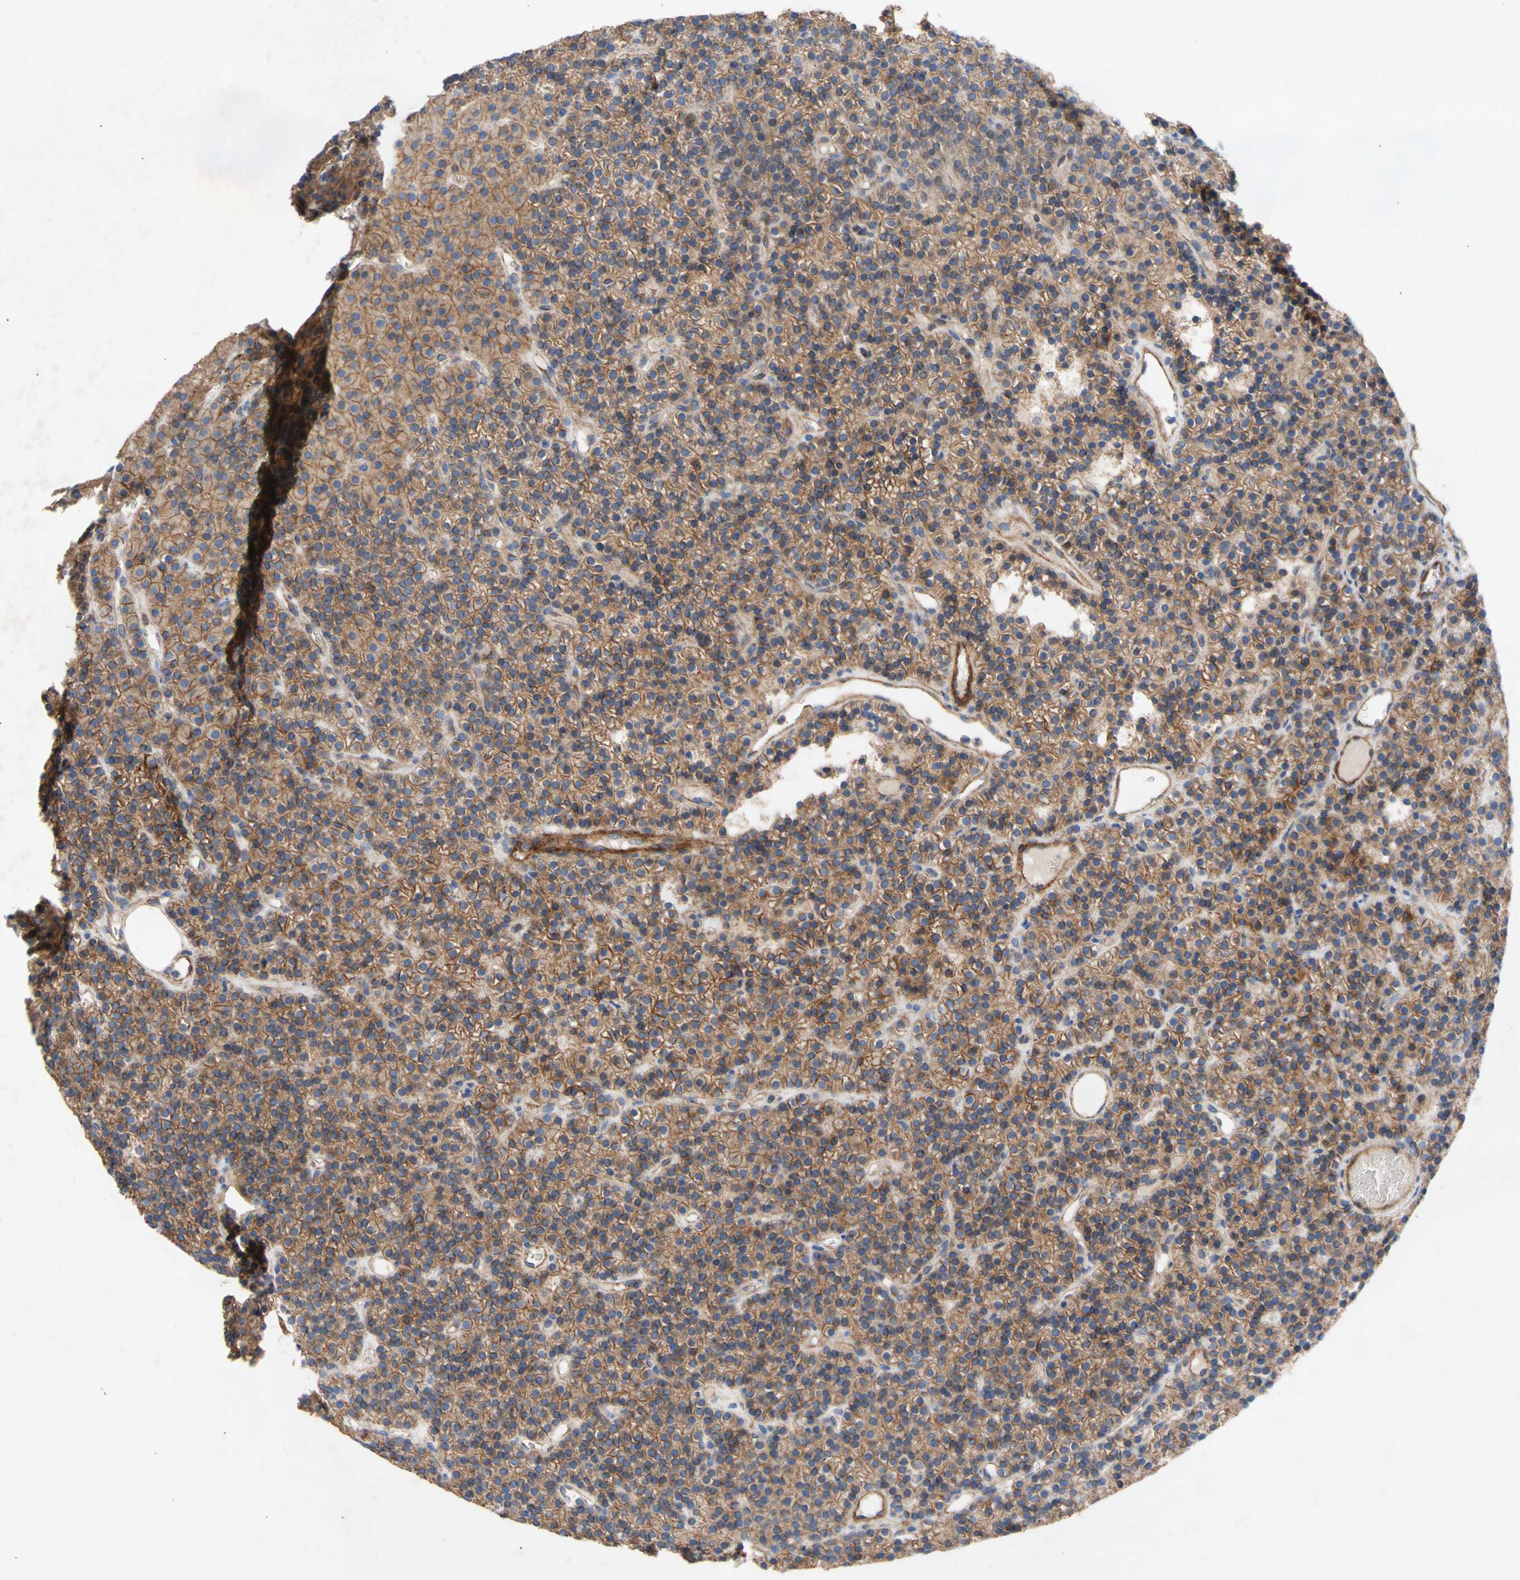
{"staining": {"intensity": "moderate", "quantity": ">75%", "location": "cytoplasmic/membranous"}, "tissue": "parathyroid gland", "cell_type": "Glandular cells", "image_type": "normal", "snomed": [{"axis": "morphology", "description": "Normal tissue, NOS"}, {"axis": "morphology", "description": "Hyperplasia, NOS"}, {"axis": "topography", "description": "Parathyroid gland"}], "caption": "Immunohistochemistry (IHC) of normal human parathyroid gland displays medium levels of moderate cytoplasmic/membranous positivity in approximately >75% of glandular cells.", "gene": "ATP2A3", "patient": {"sex": "male", "age": 44}}